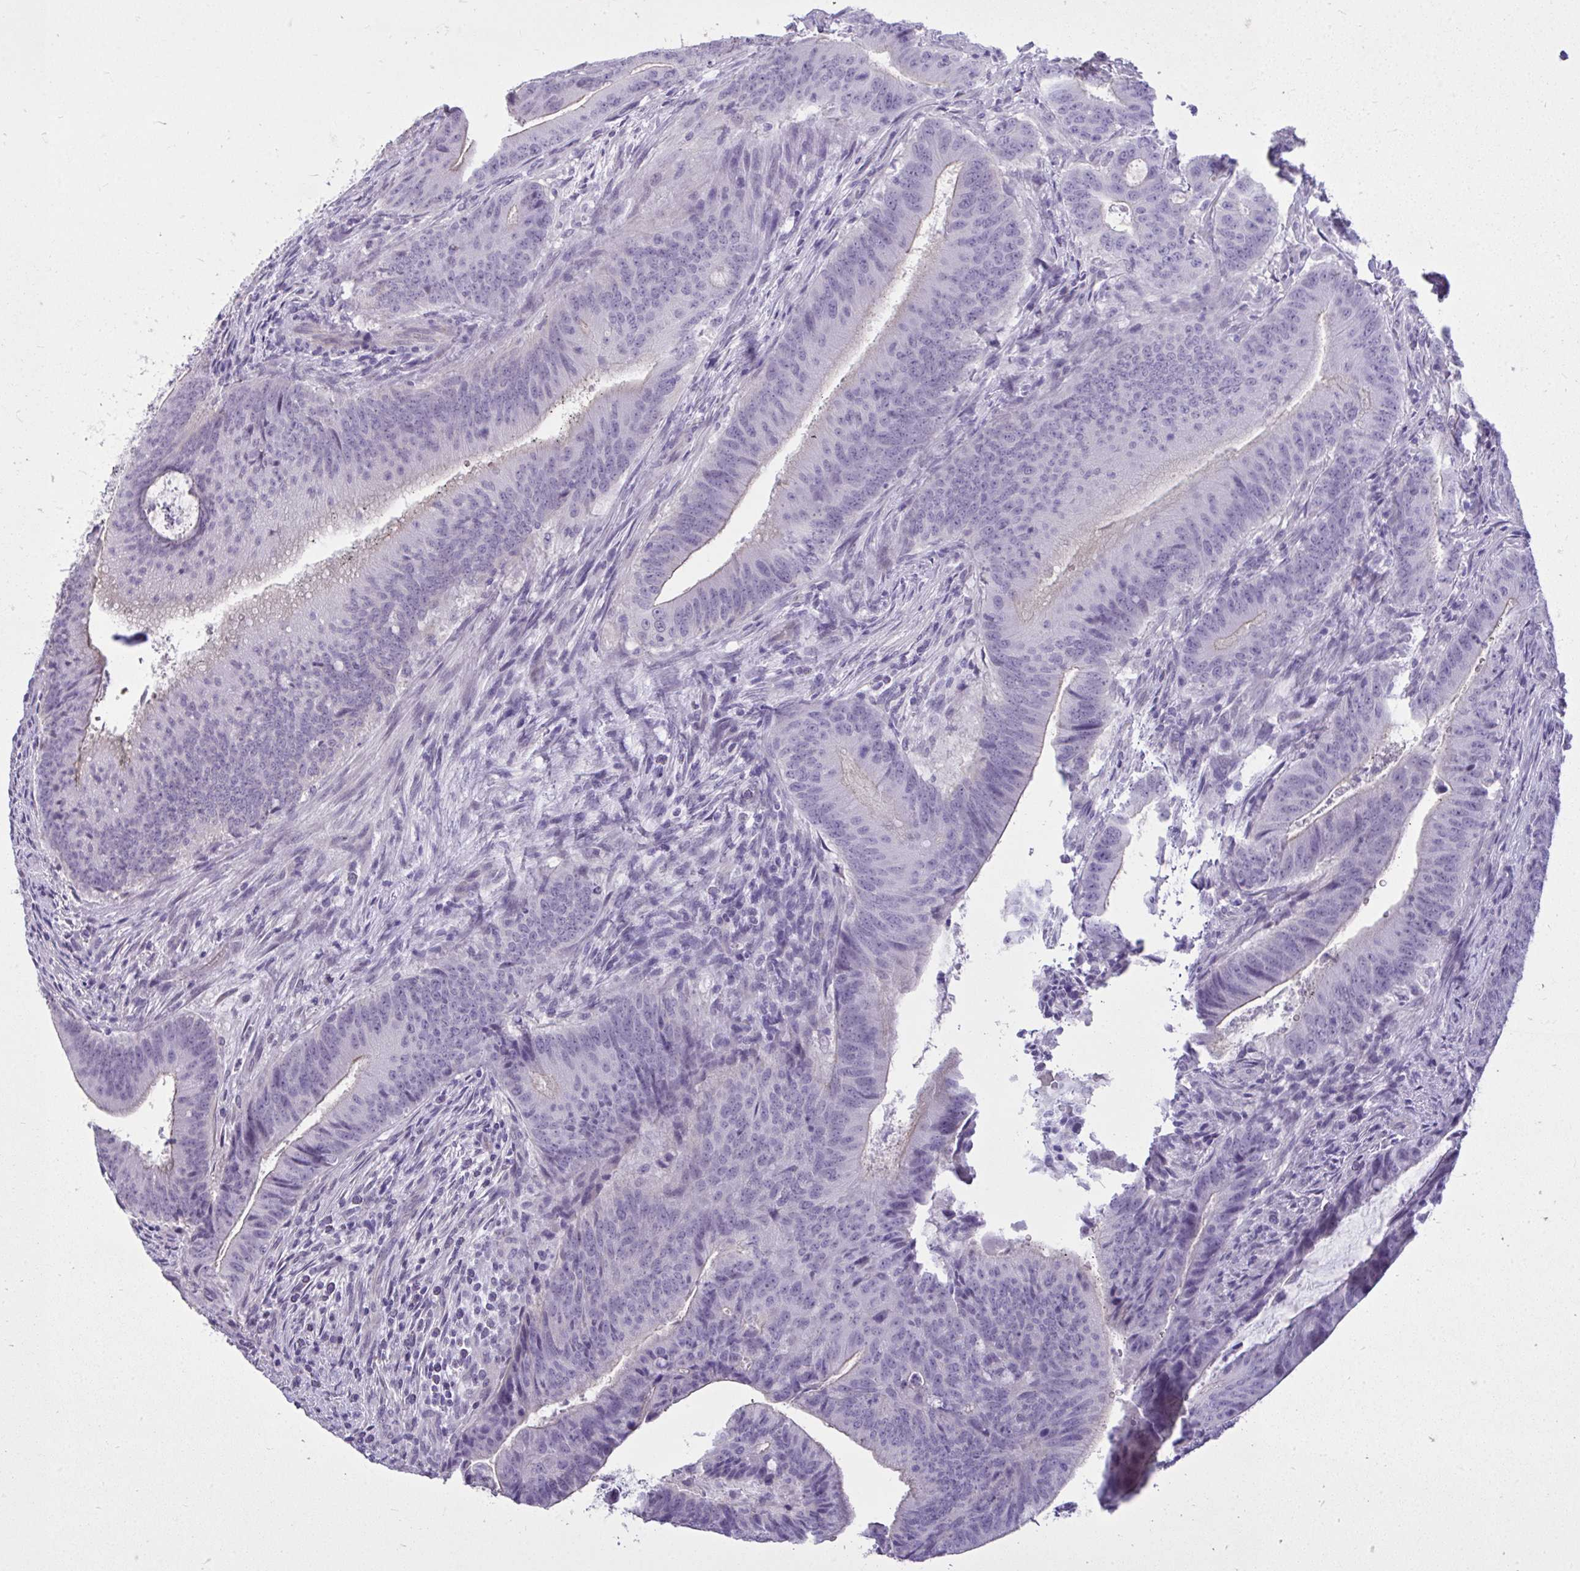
{"staining": {"intensity": "moderate", "quantity": "<25%", "location": "cytoplasmic/membranous"}, "tissue": "colorectal cancer", "cell_type": "Tumor cells", "image_type": "cancer", "snomed": [{"axis": "morphology", "description": "Adenocarcinoma, NOS"}, {"axis": "topography", "description": "Colon"}], "caption": "Colorectal cancer (adenocarcinoma) stained with DAB immunohistochemistry reveals low levels of moderate cytoplasmic/membranous expression in approximately <25% of tumor cells.", "gene": "PRM2", "patient": {"sex": "female", "age": 43}}